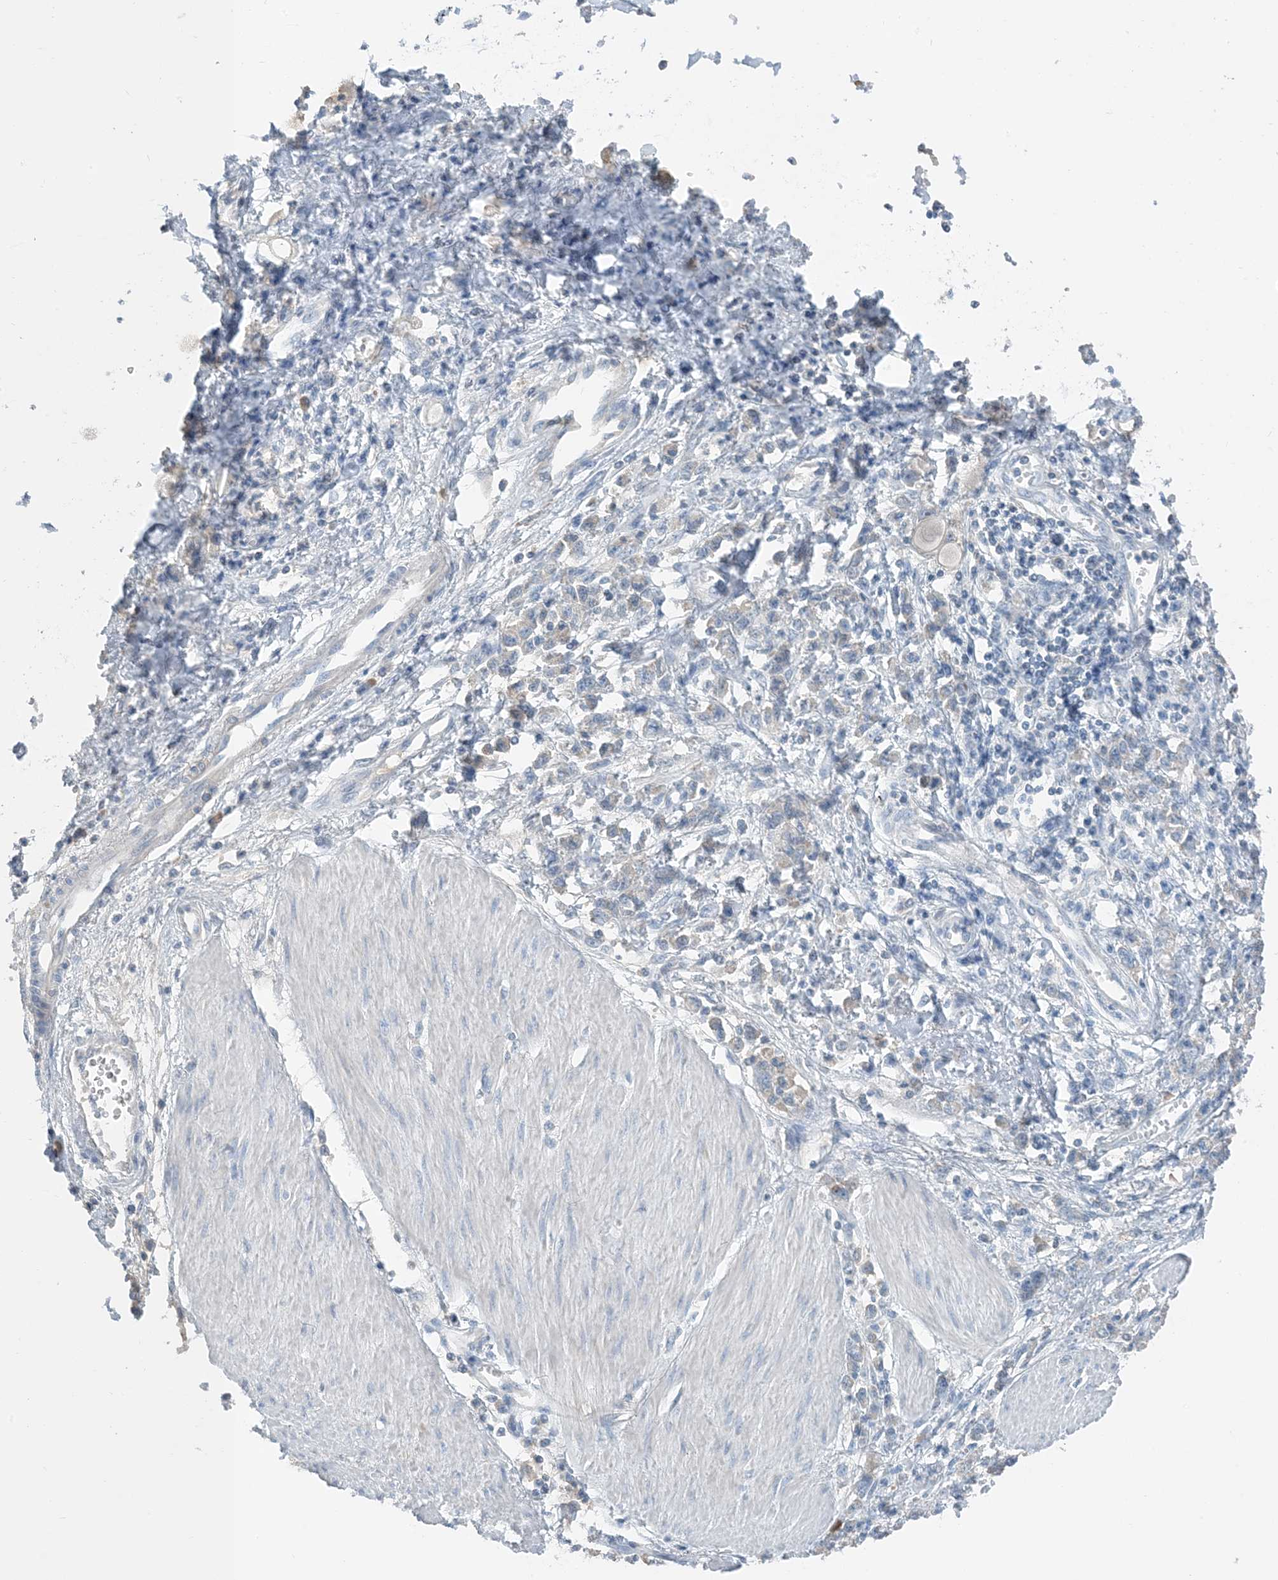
{"staining": {"intensity": "negative", "quantity": "none", "location": "none"}, "tissue": "stomach cancer", "cell_type": "Tumor cells", "image_type": "cancer", "snomed": [{"axis": "morphology", "description": "Adenocarcinoma, NOS"}, {"axis": "topography", "description": "Stomach"}], "caption": "A histopathology image of stomach cancer (adenocarcinoma) stained for a protein demonstrates no brown staining in tumor cells.", "gene": "CTRL", "patient": {"sex": "female", "age": 76}}